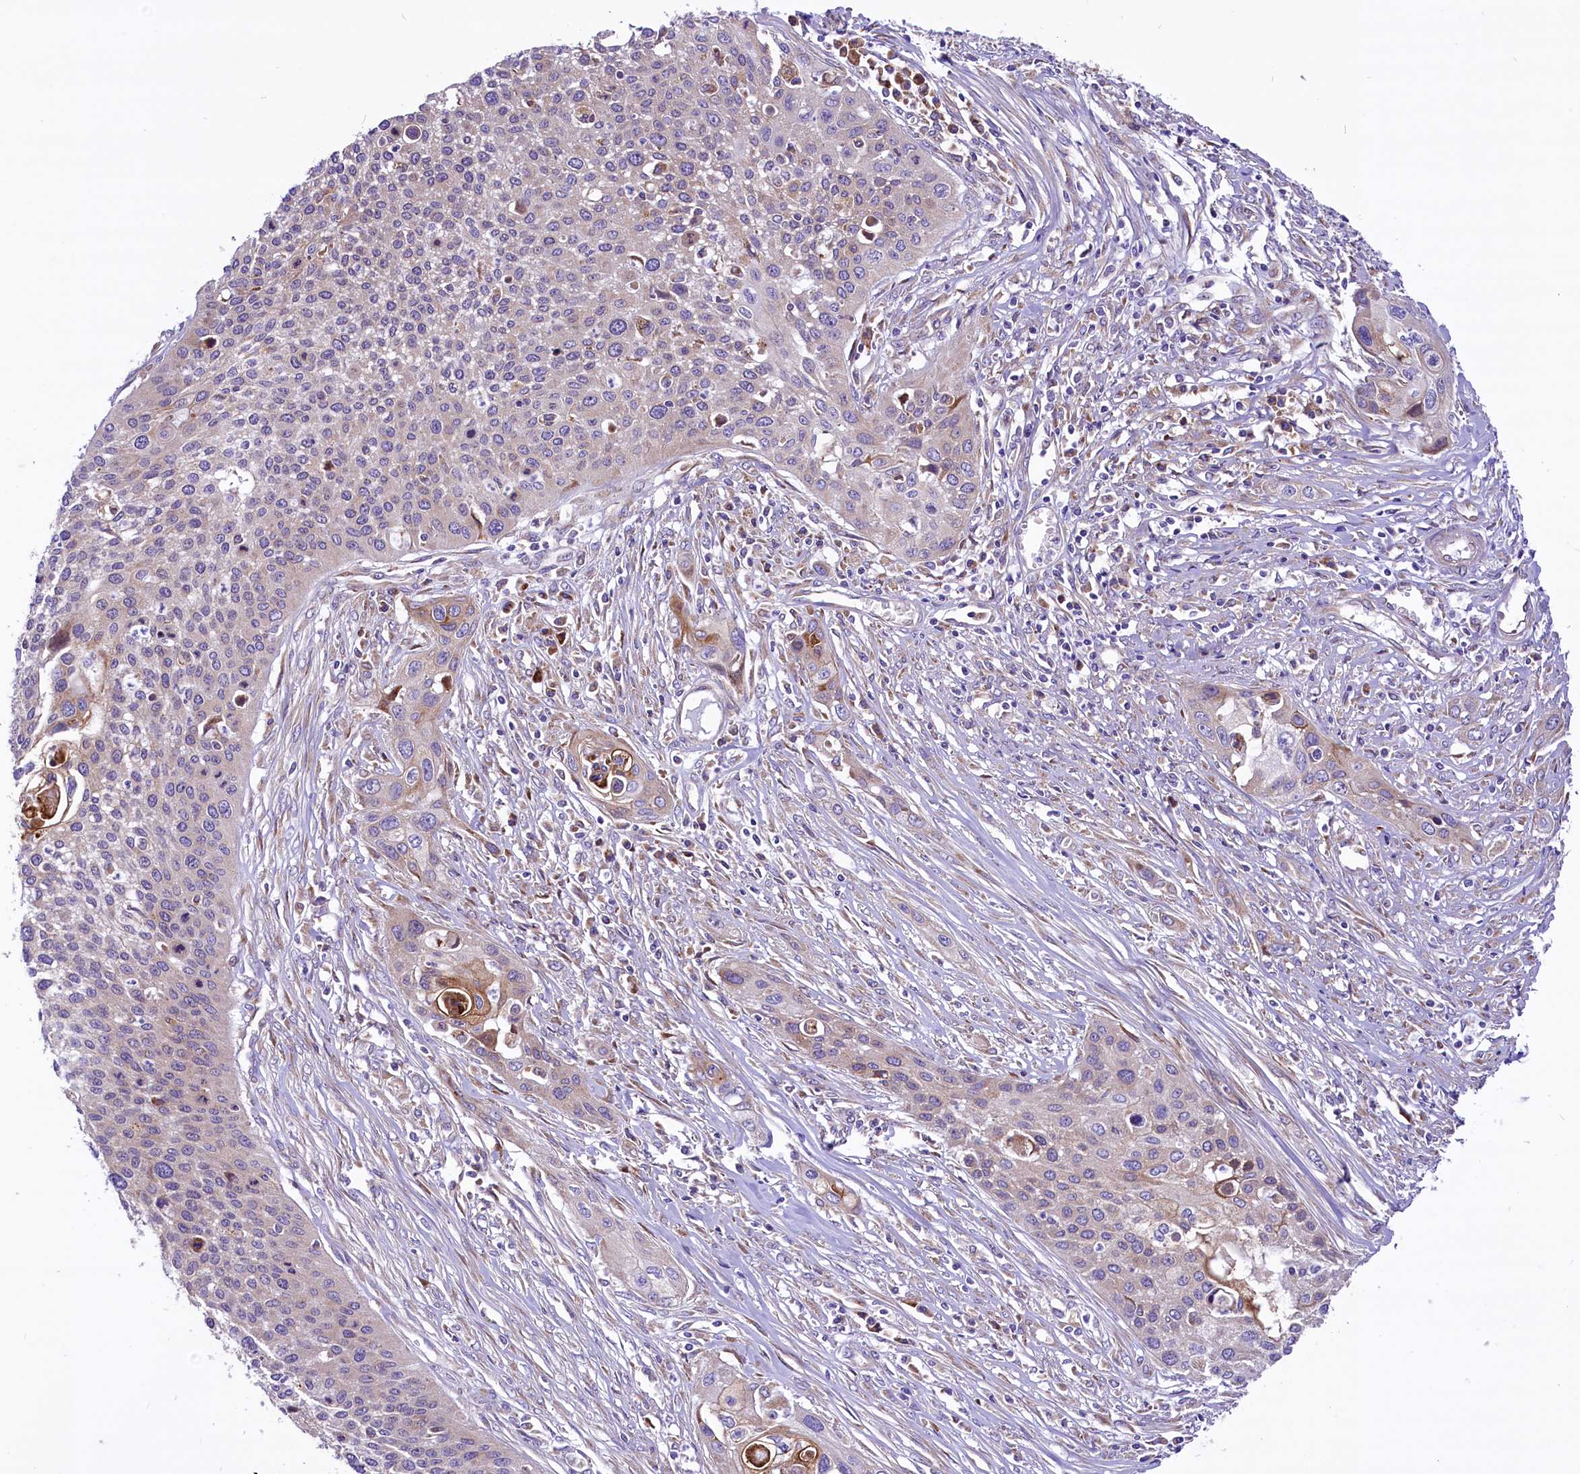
{"staining": {"intensity": "weak", "quantity": "<25%", "location": "cytoplasmic/membranous"}, "tissue": "cervical cancer", "cell_type": "Tumor cells", "image_type": "cancer", "snomed": [{"axis": "morphology", "description": "Squamous cell carcinoma, NOS"}, {"axis": "topography", "description": "Cervix"}], "caption": "High magnification brightfield microscopy of squamous cell carcinoma (cervical) stained with DAB (3,3'-diaminobenzidine) (brown) and counterstained with hematoxylin (blue): tumor cells show no significant staining.", "gene": "PTPRU", "patient": {"sex": "female", "age": 34}}